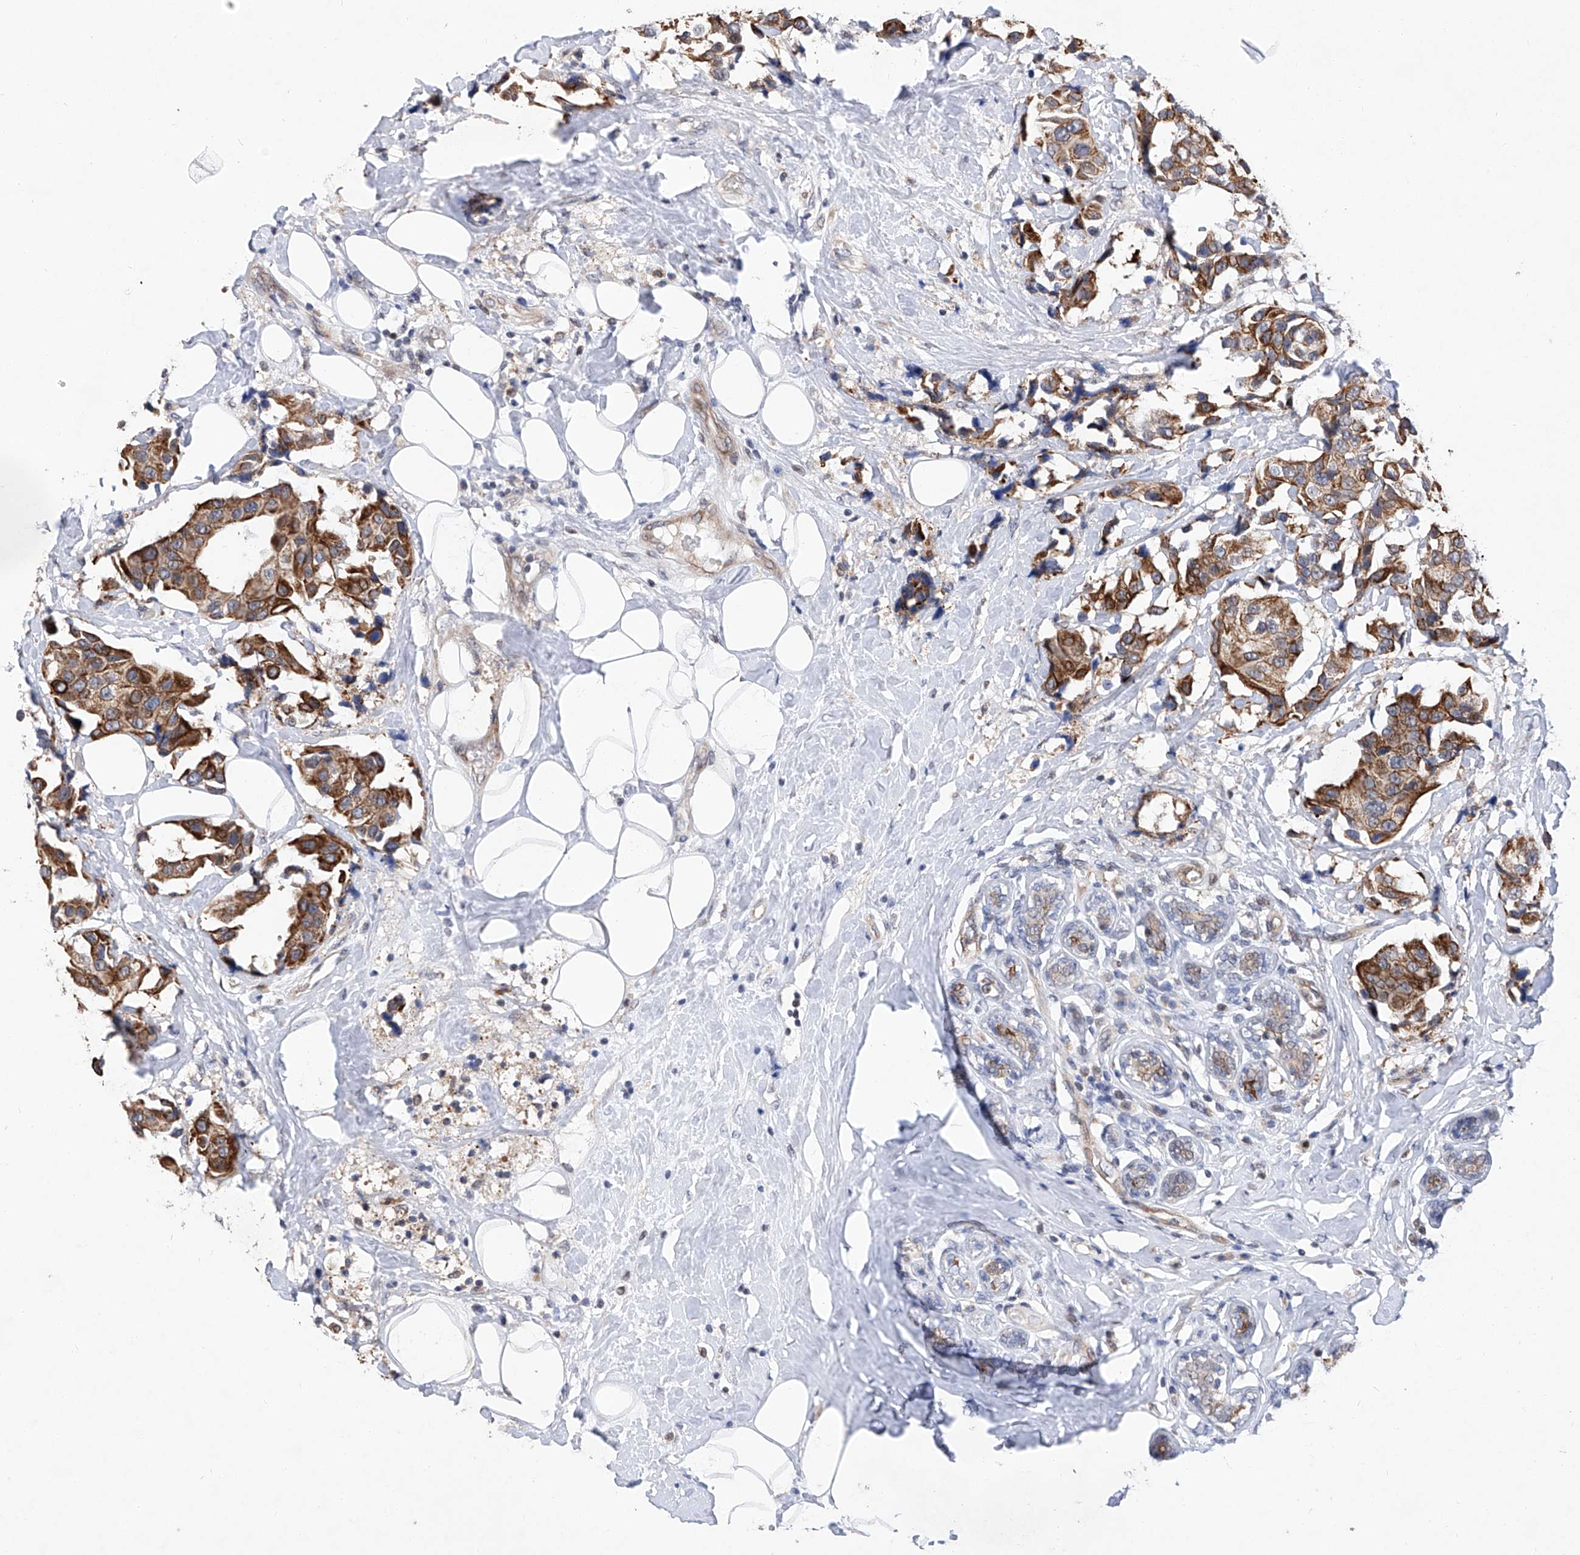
{"staining": {"intensity": "moderate", "quantity": ">75%", "location": "cytoplasmic/membranous"}, "tissue": "breast cancer", "cell_type": "Tumor cells", "image_type": "cancer", "snomed": [{"axis": "morphology", "description": "Normal tissue, NOS"}, {"axis": "morphology", "description": "Duct carcinoma"}, {"axis": "topography", "description": "Breast"}], "caption": "Infiltrating ductal carcinoma (breast) stained with IHC exhibits moderate cytoplasmic/membranous staining in approximately >75% of tumor cells.", "gene": "FARP2", "patient": {"sex": "female", "age": 39}}